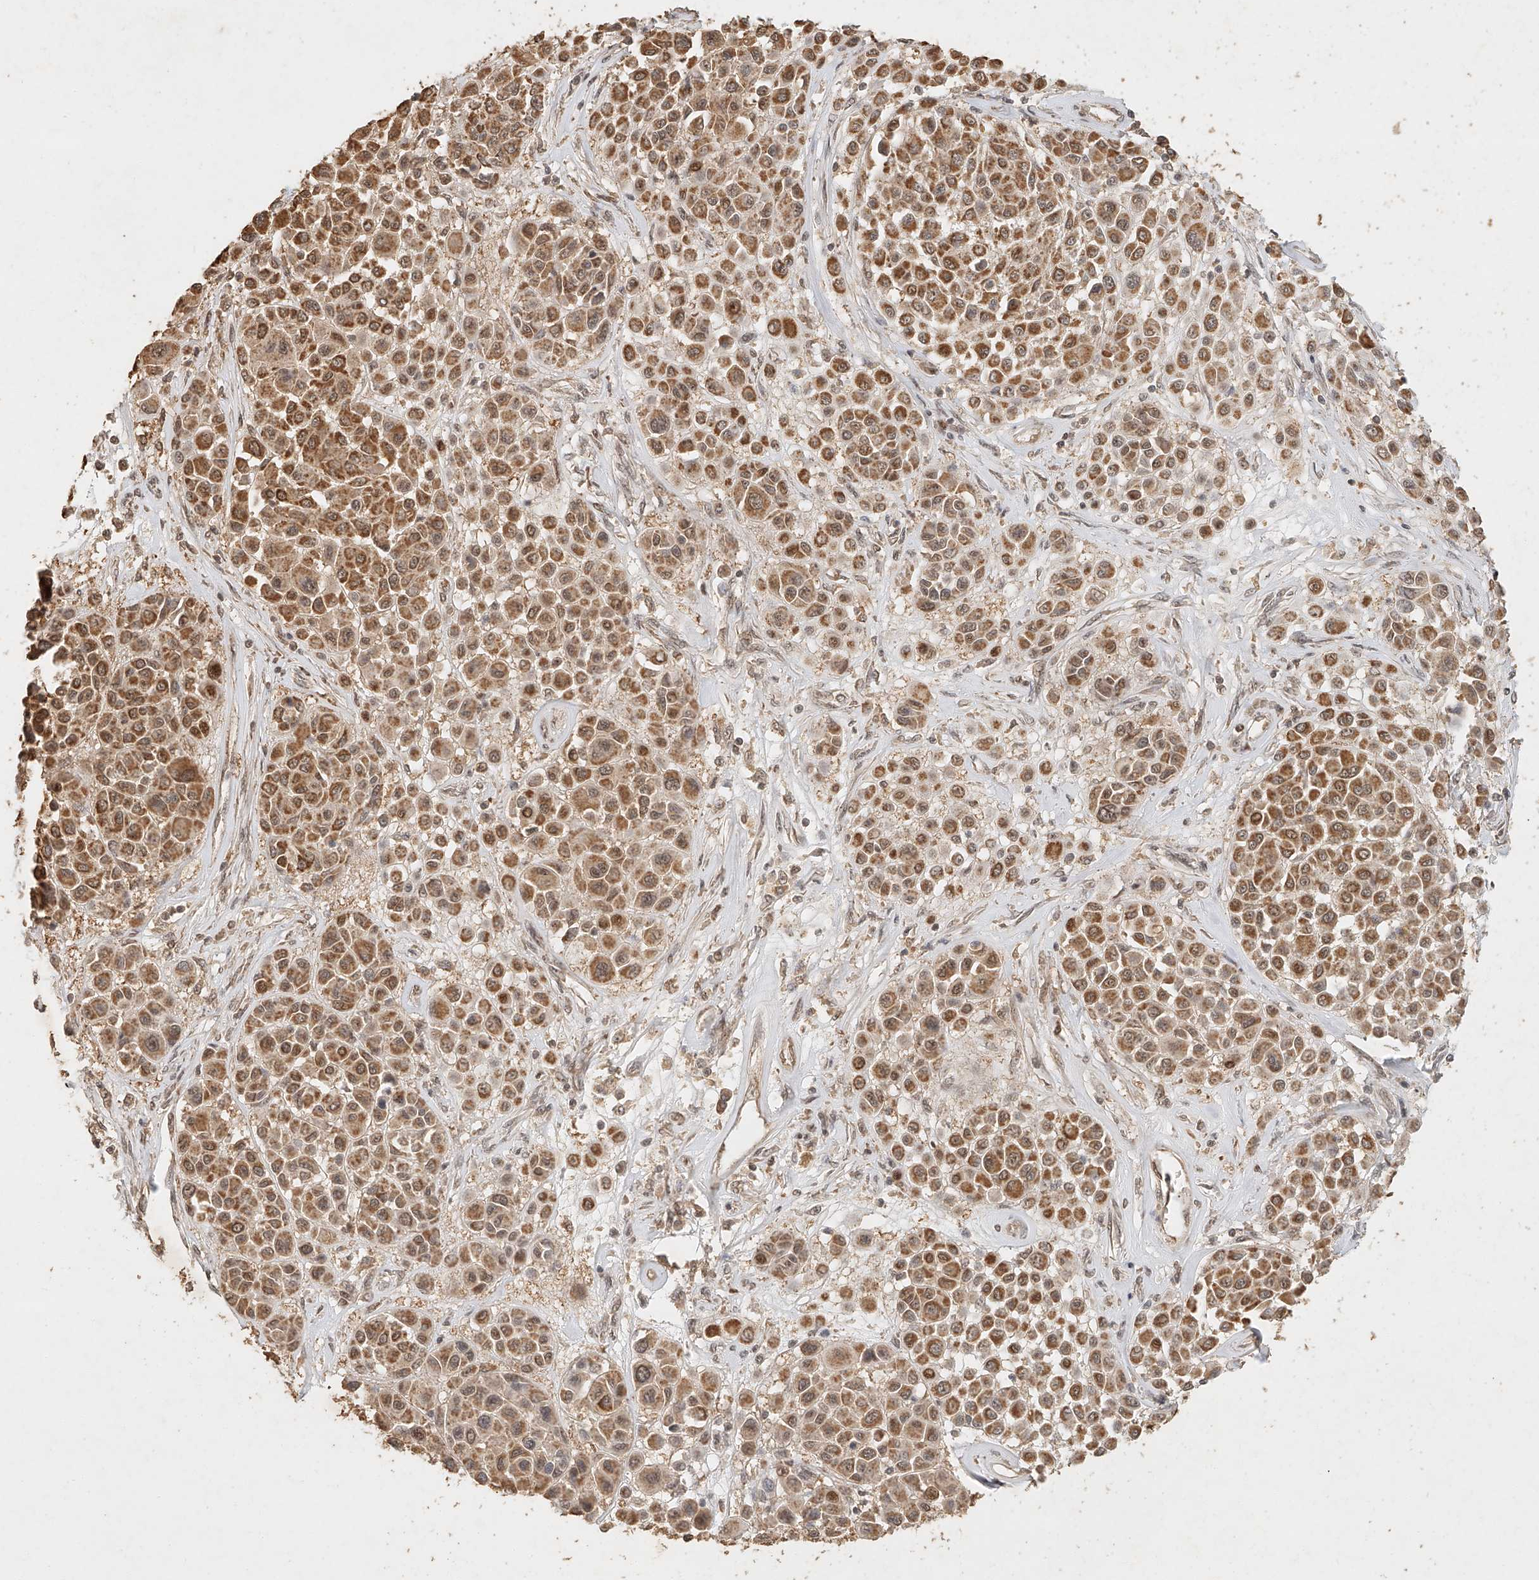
{"staining": {"intensity": "moderate", "quantity": ">75%", "location": "cytoplasmic/membranous"}, "tissue": "melanoma", "cell_type": "Tumor cells", "image_type": "cancer", "snomed": [{"axis": "morphology", "description": "Malignant melanoma, Metastatic site"}, {"axis": "topography", "description": "Soft tissue"}], "caption": "Immunohistochemical staining of melanoma reveals medium levels of moderate cytoplasmic/membranous protein staining in approximately >75% of tumor cells. The staining was performed using DAB, with brown indicating positive protein expression. Nuclei are stained blue with hematoxylin.", "gene": "CXorf58", "patient": {"sex": "male", "age": 41}}